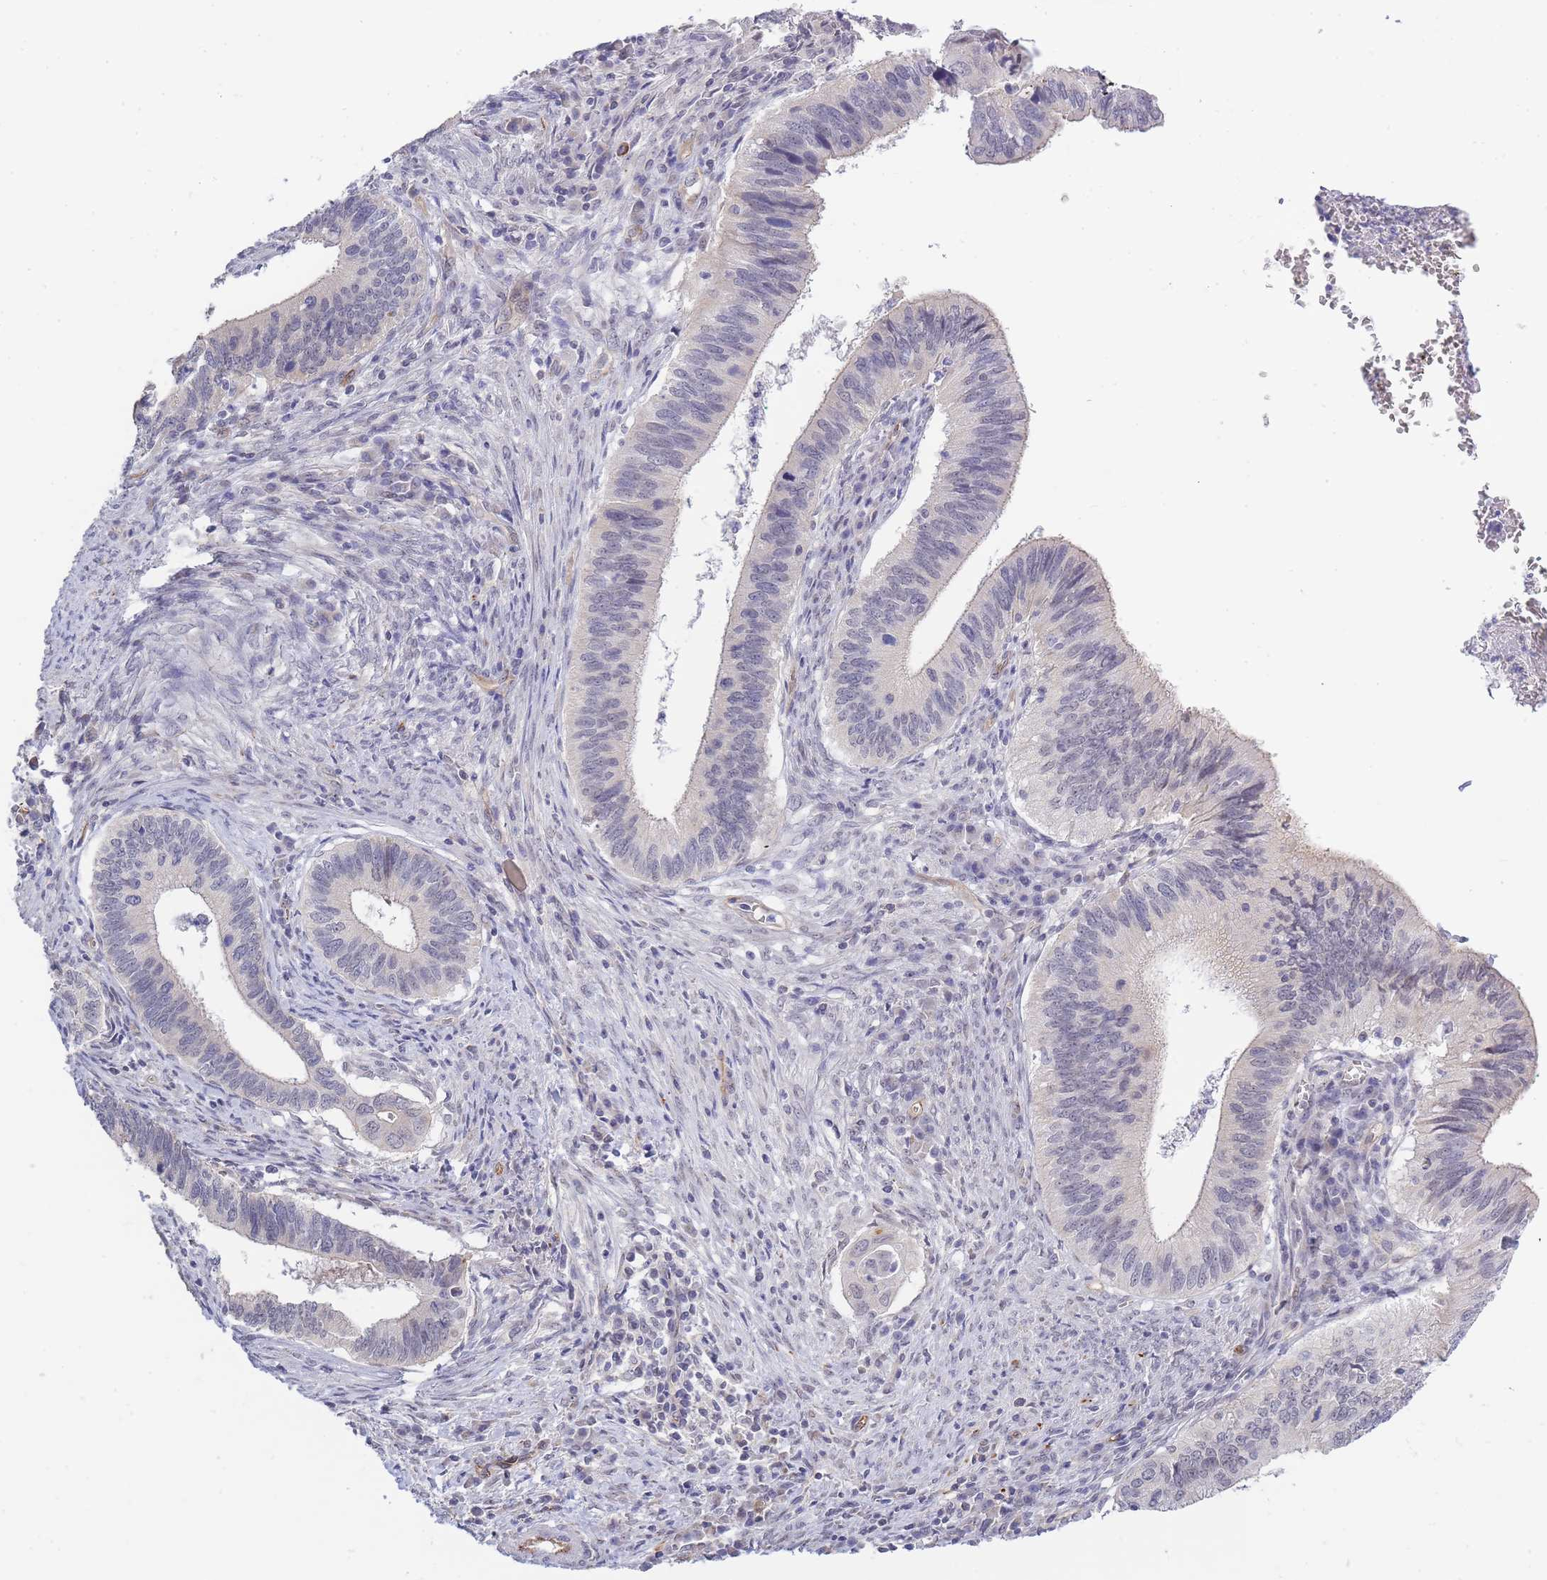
{"staining": {"intensity": "weak", "quantity": "<25%", "location": "cytoplasmic/membranous"}, "tissue": "cervical cancer", "cell_type": "Tumor cells", "image_type": "cancer", "snomed": [{"axis": "morphology", "description": "Adenocarcinoma, NOS"}, {"axis": "topography", "description": "Cervix"}], "caption": "Cervical cancer was stained to show a protein in brown. There is no significant staining in tumor cells.", "gene": "C19orf25", "patient": {"sex": "female", "age": 42}}